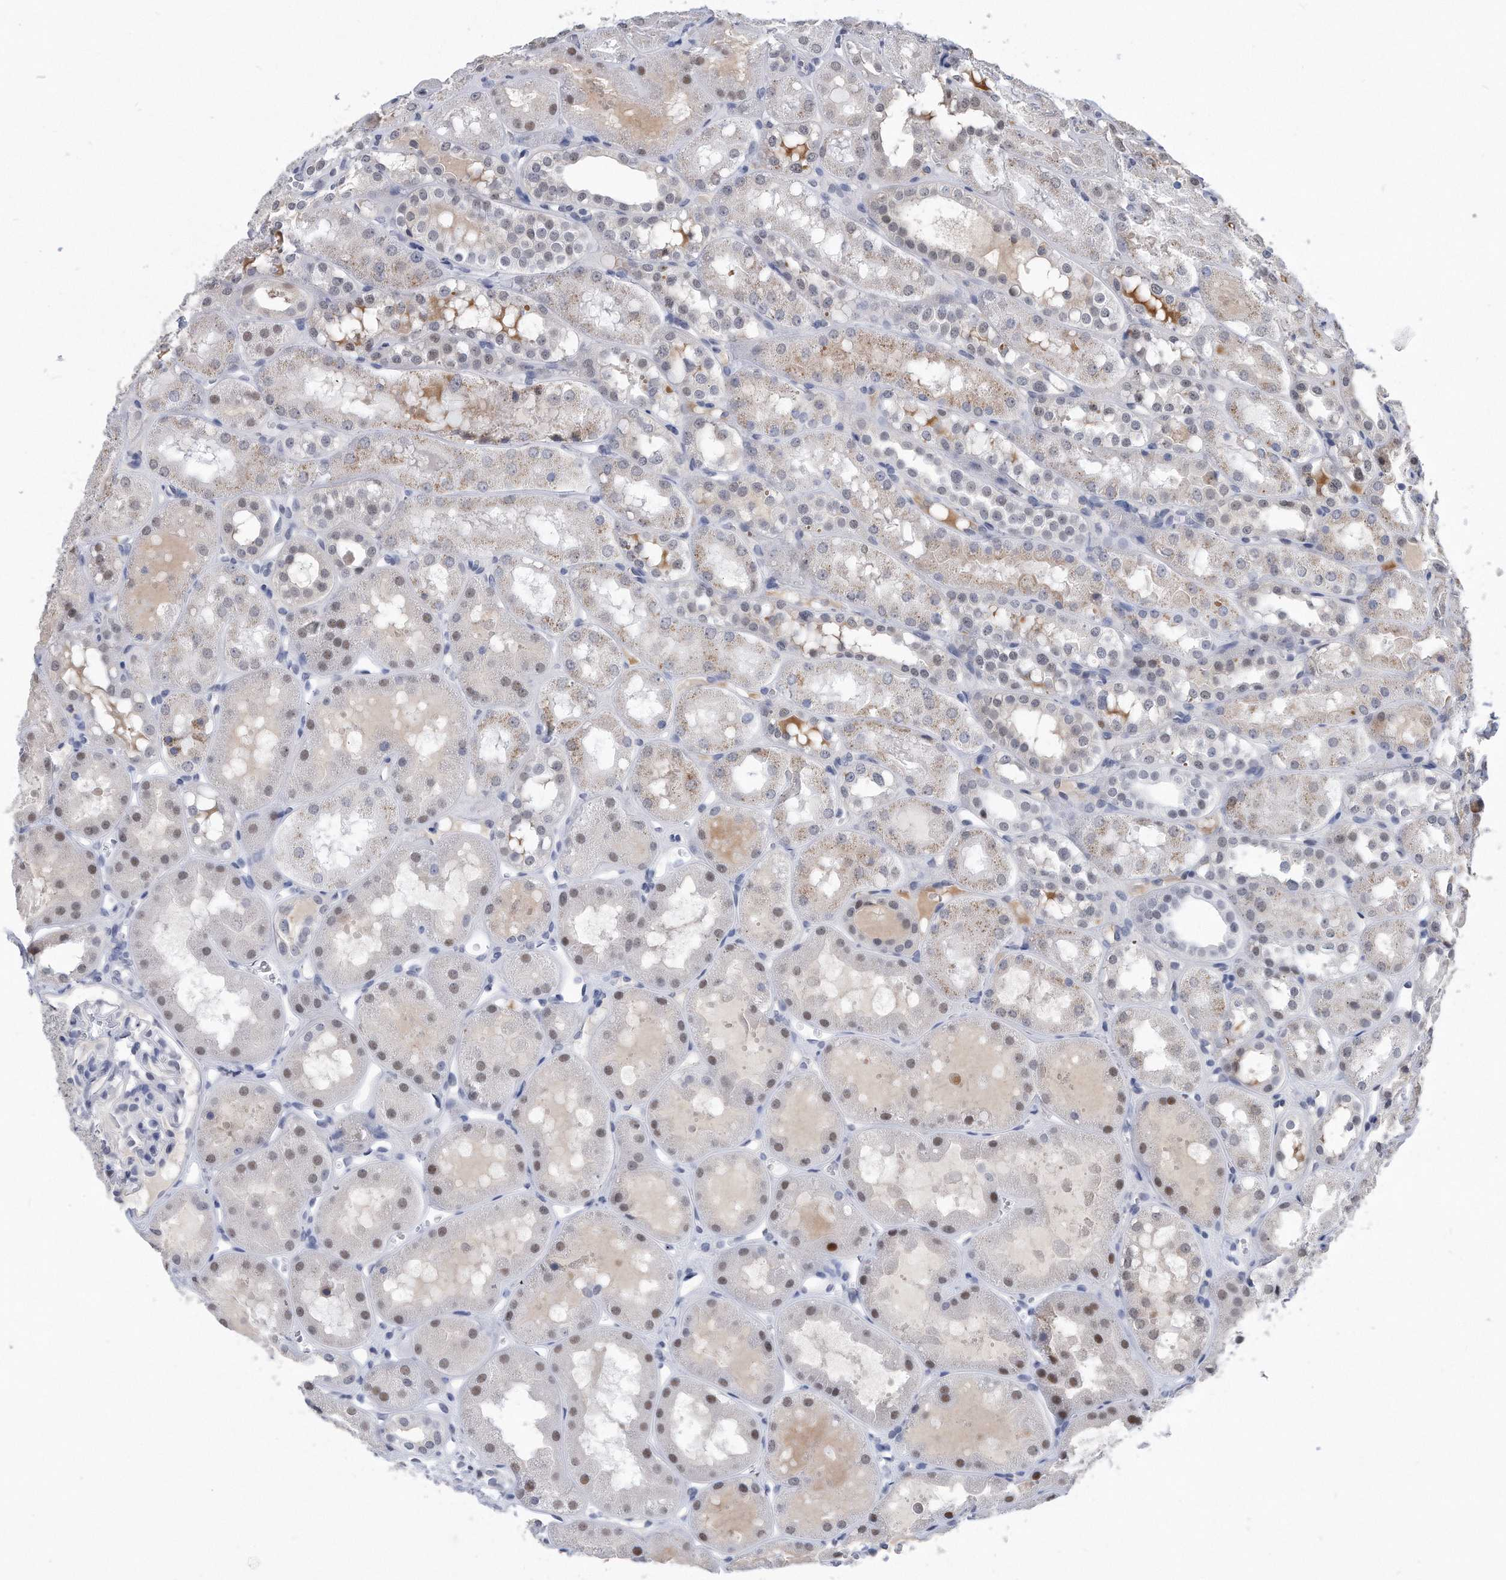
{"staining": {"intensity": "negative", "quantity": "none", "location": "none"}, "tissue": "kidney", "cell_type": "Cells in glomeruli", "image_type": "normal", "snomed": [{"axis": "morphology", "description": "Normal tissue, NOS"}, {"axis": "topography", "description": "Kidney"}], "caption": "IHC photomicrograph of benign kidney: human kidney stained with DAB (3,3'-diaminobenzidine) reveals no significant protein staining in cells in glomeruli. (DAB immunohistochemistry (IHC) with hematoxylin counter stain).", "gene": "PCNA", "patient": {"sex": "male", "age": 16}}